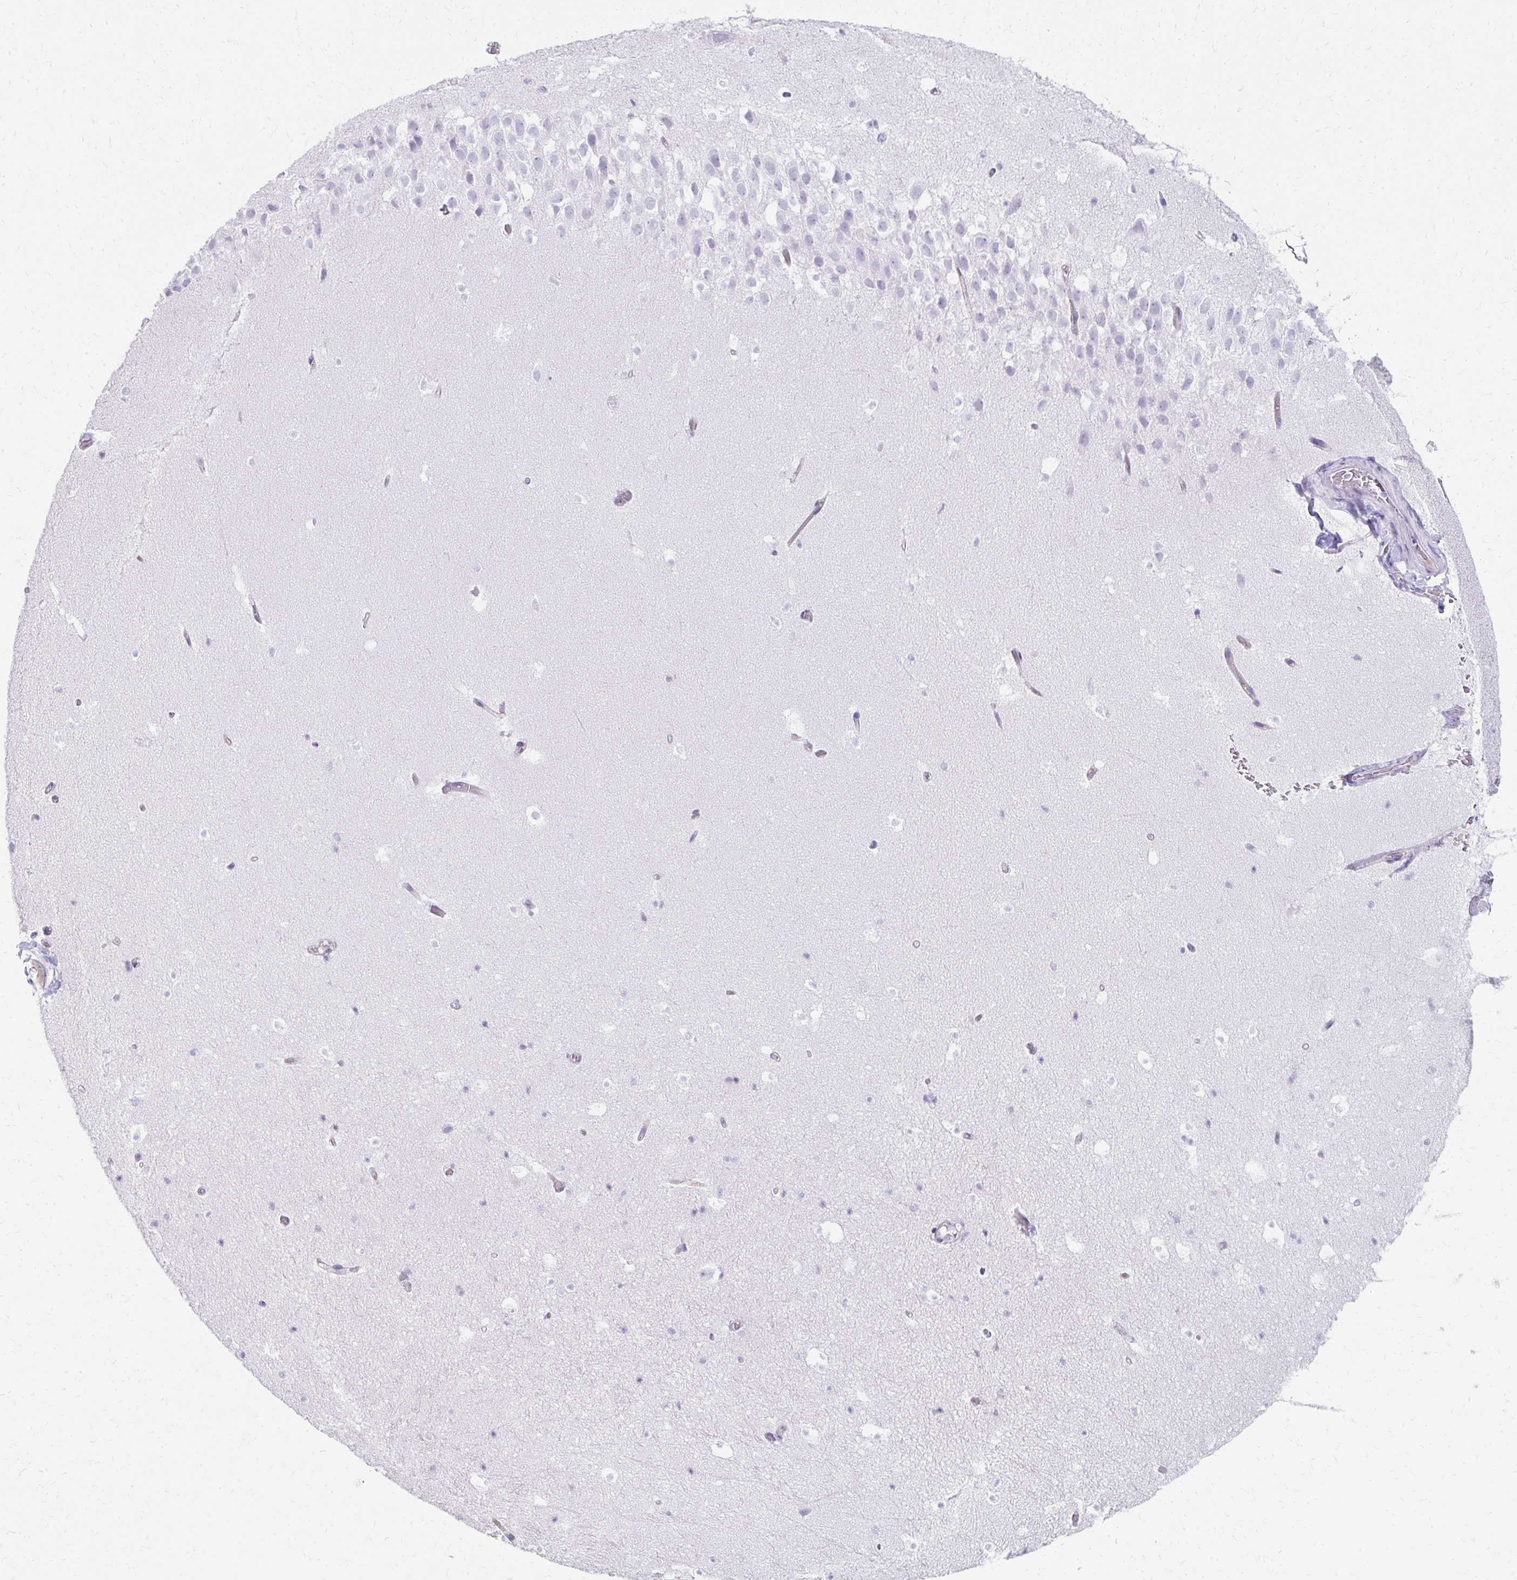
{"staining": {"intensity": "negative", "quantity": "none", "location": "none"}, "tissue": "hippocampus", "cell_type": "Glial cells", "image_type": "normal", "snomed": [{"axis": "morphology", "description": "Normal tissue, NOS"}, {"axis": "topography", "description": "Hippocampus"}], "caption": "Protein analysis of unremarkable hippocampus shows no significant positivity in glial cells. The staining was performed using DAB (3,3'-diaminobenzidine) to visualize the protein expression in brown, while the nuclei were stained in blue with hematoxylin (Magnification: 20x).", "gene": "SEC14L3", "patient": {"sex": "male", "age": 26}}